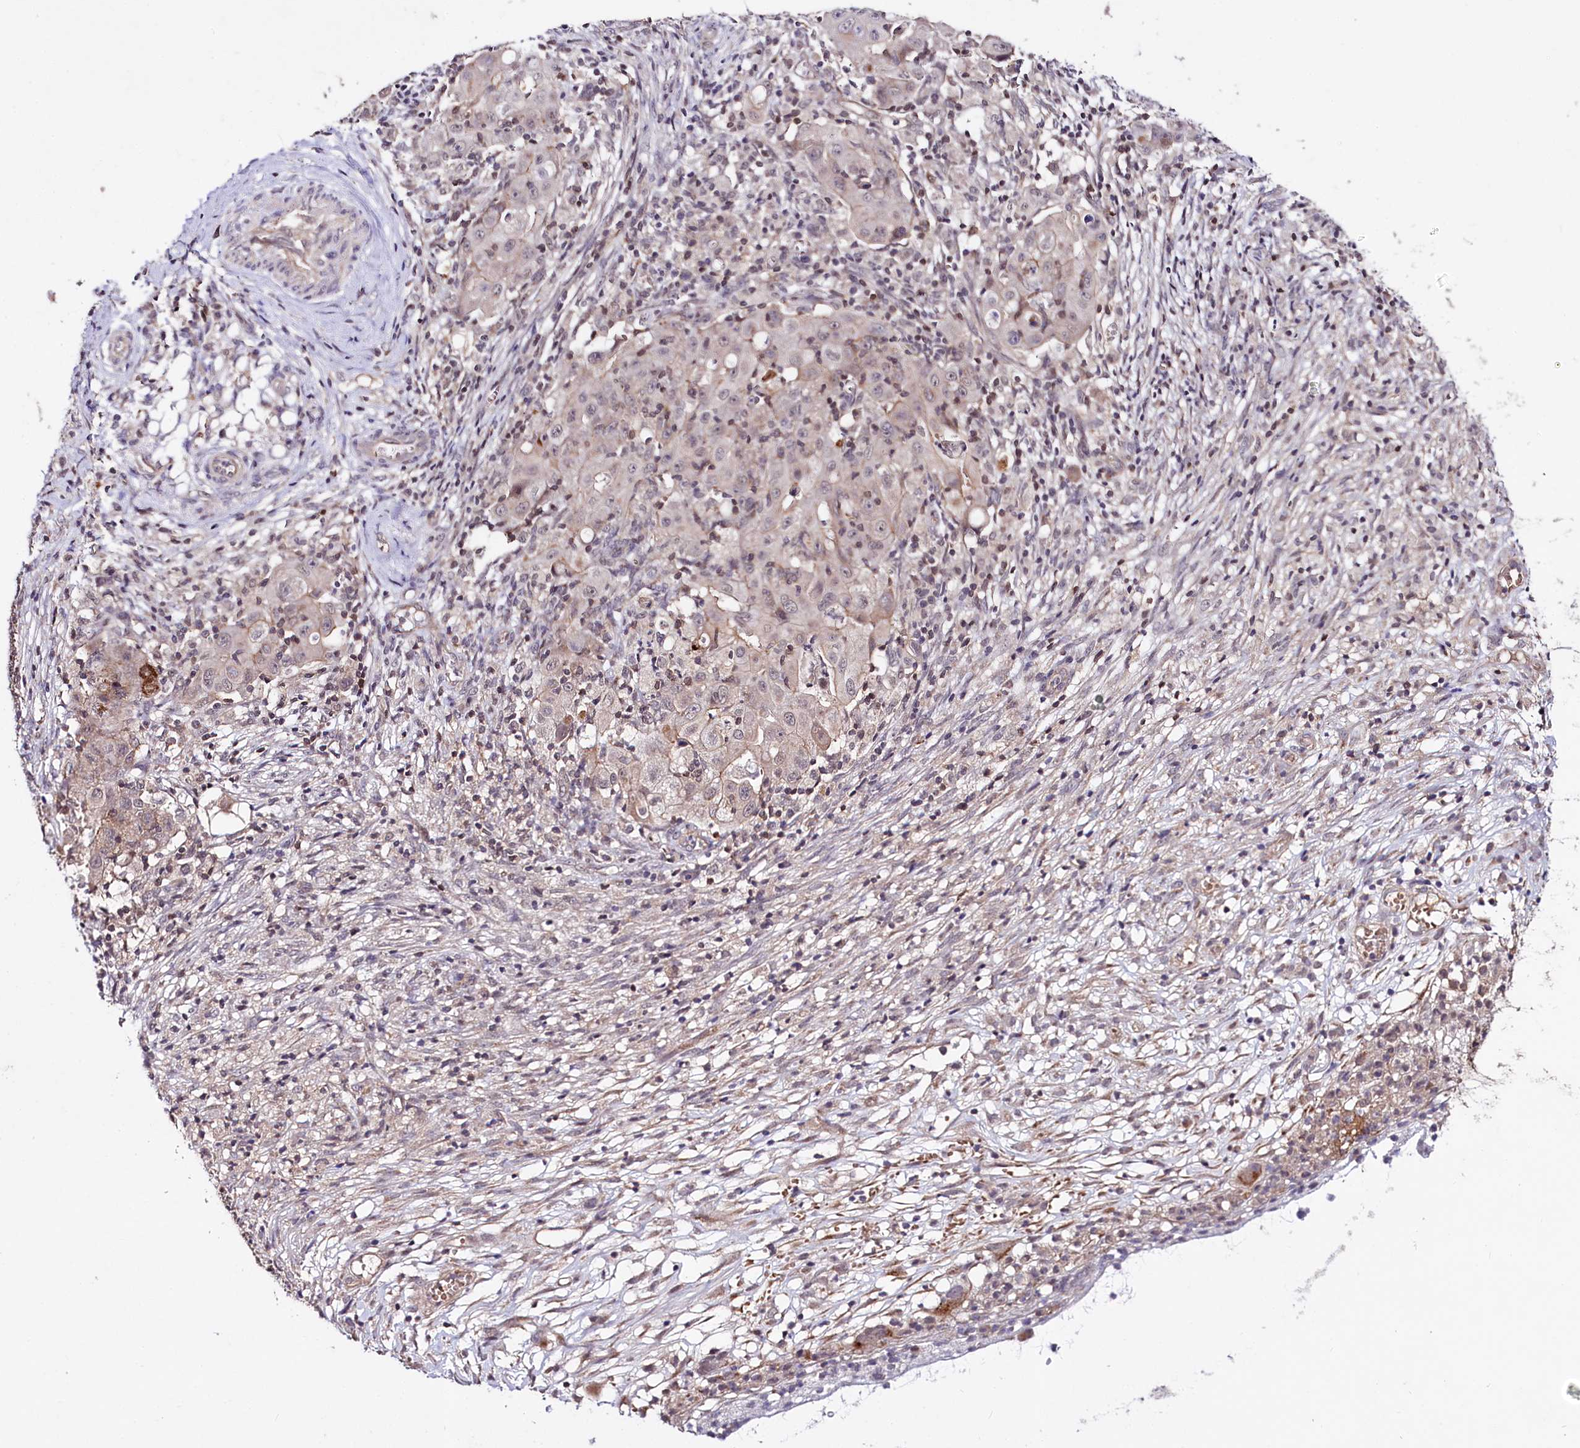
{"staining": {"intensity": "weak", "quantity": "<25%", "location": "cytoplasmic/membranous"}, "tissue": "ovarian cancer", "cell_type": "Tumor cells", "image_type": "cancer", "snomed": [{"axis": "morphology", "description": "Carcinoma, endometroid"}, {"axis": "topography", "description": "Ovary"}], "caption": "An immunohistochemistry (IHC) image of endometroid carcinoma (ovarian) is shown. There is no staining in tumor cells of endometroid carcinoma (ovarian).", "gene": "TAFAZZIN", "patient": {"sex": "female", "age": 42}}